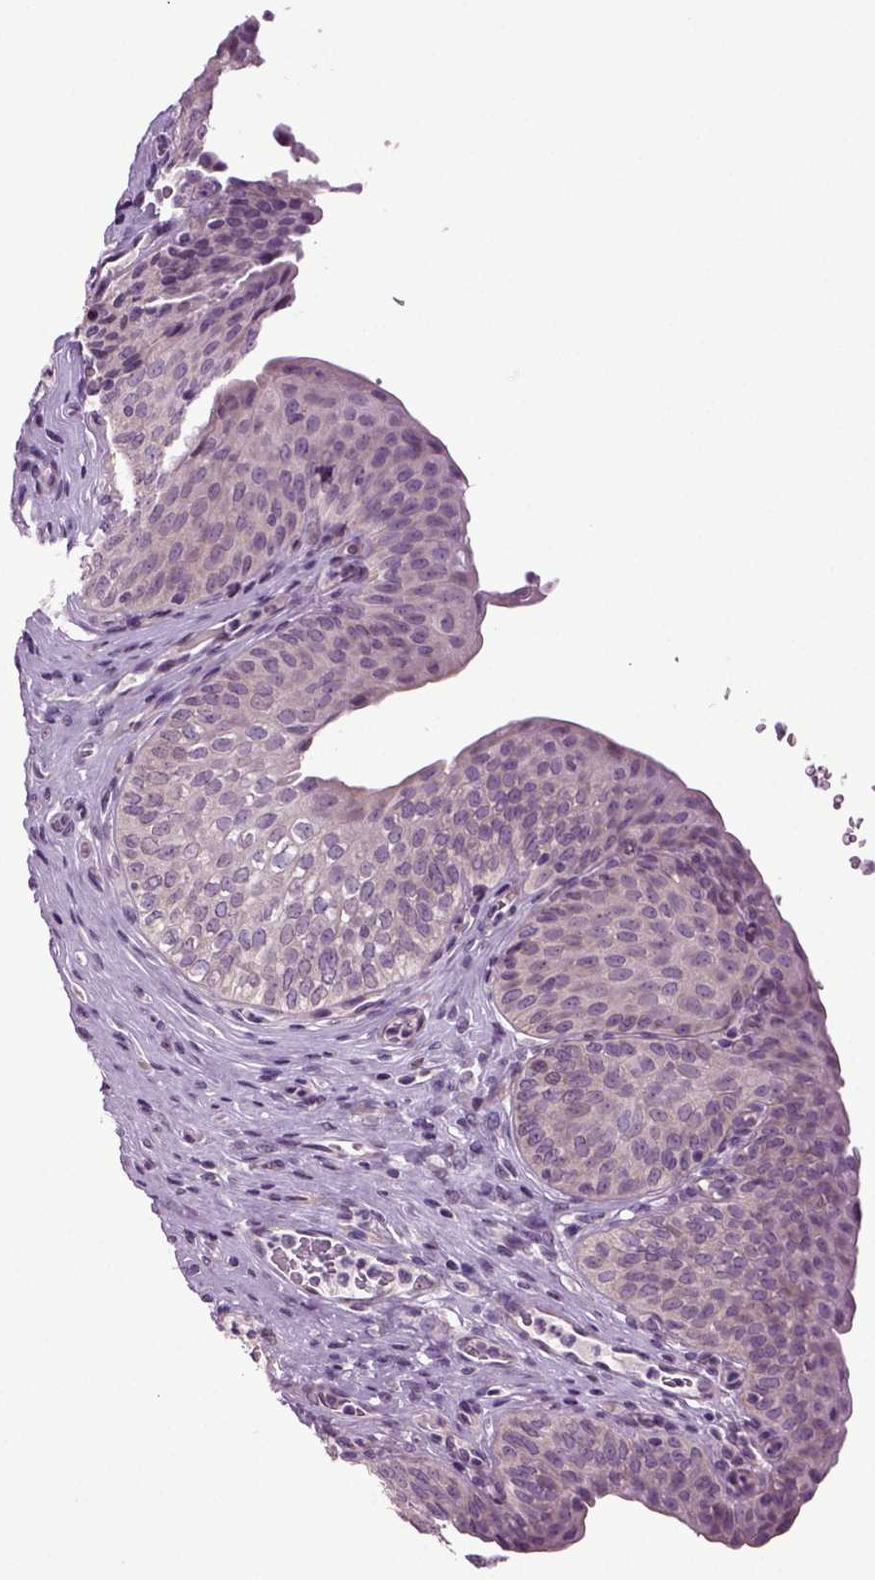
{"staining": {"intensity": "negative", "quantity": "none", "location": "none"}, "tissue": "urinary bladder", "cell_type": "Urothelial cells", "image_type": "normal", "snomed": [{"axis": "morphology", "description": "Normal tissue, NOS"}, {"axis": "topography", "description": "Urinary bladder"}], "caption": "Protein analysis of normal urinary bladder reveals no significant positivity in urothelial cells.", "gene": "PLCH2", "patient": {"sex": "male", "age": 66}}